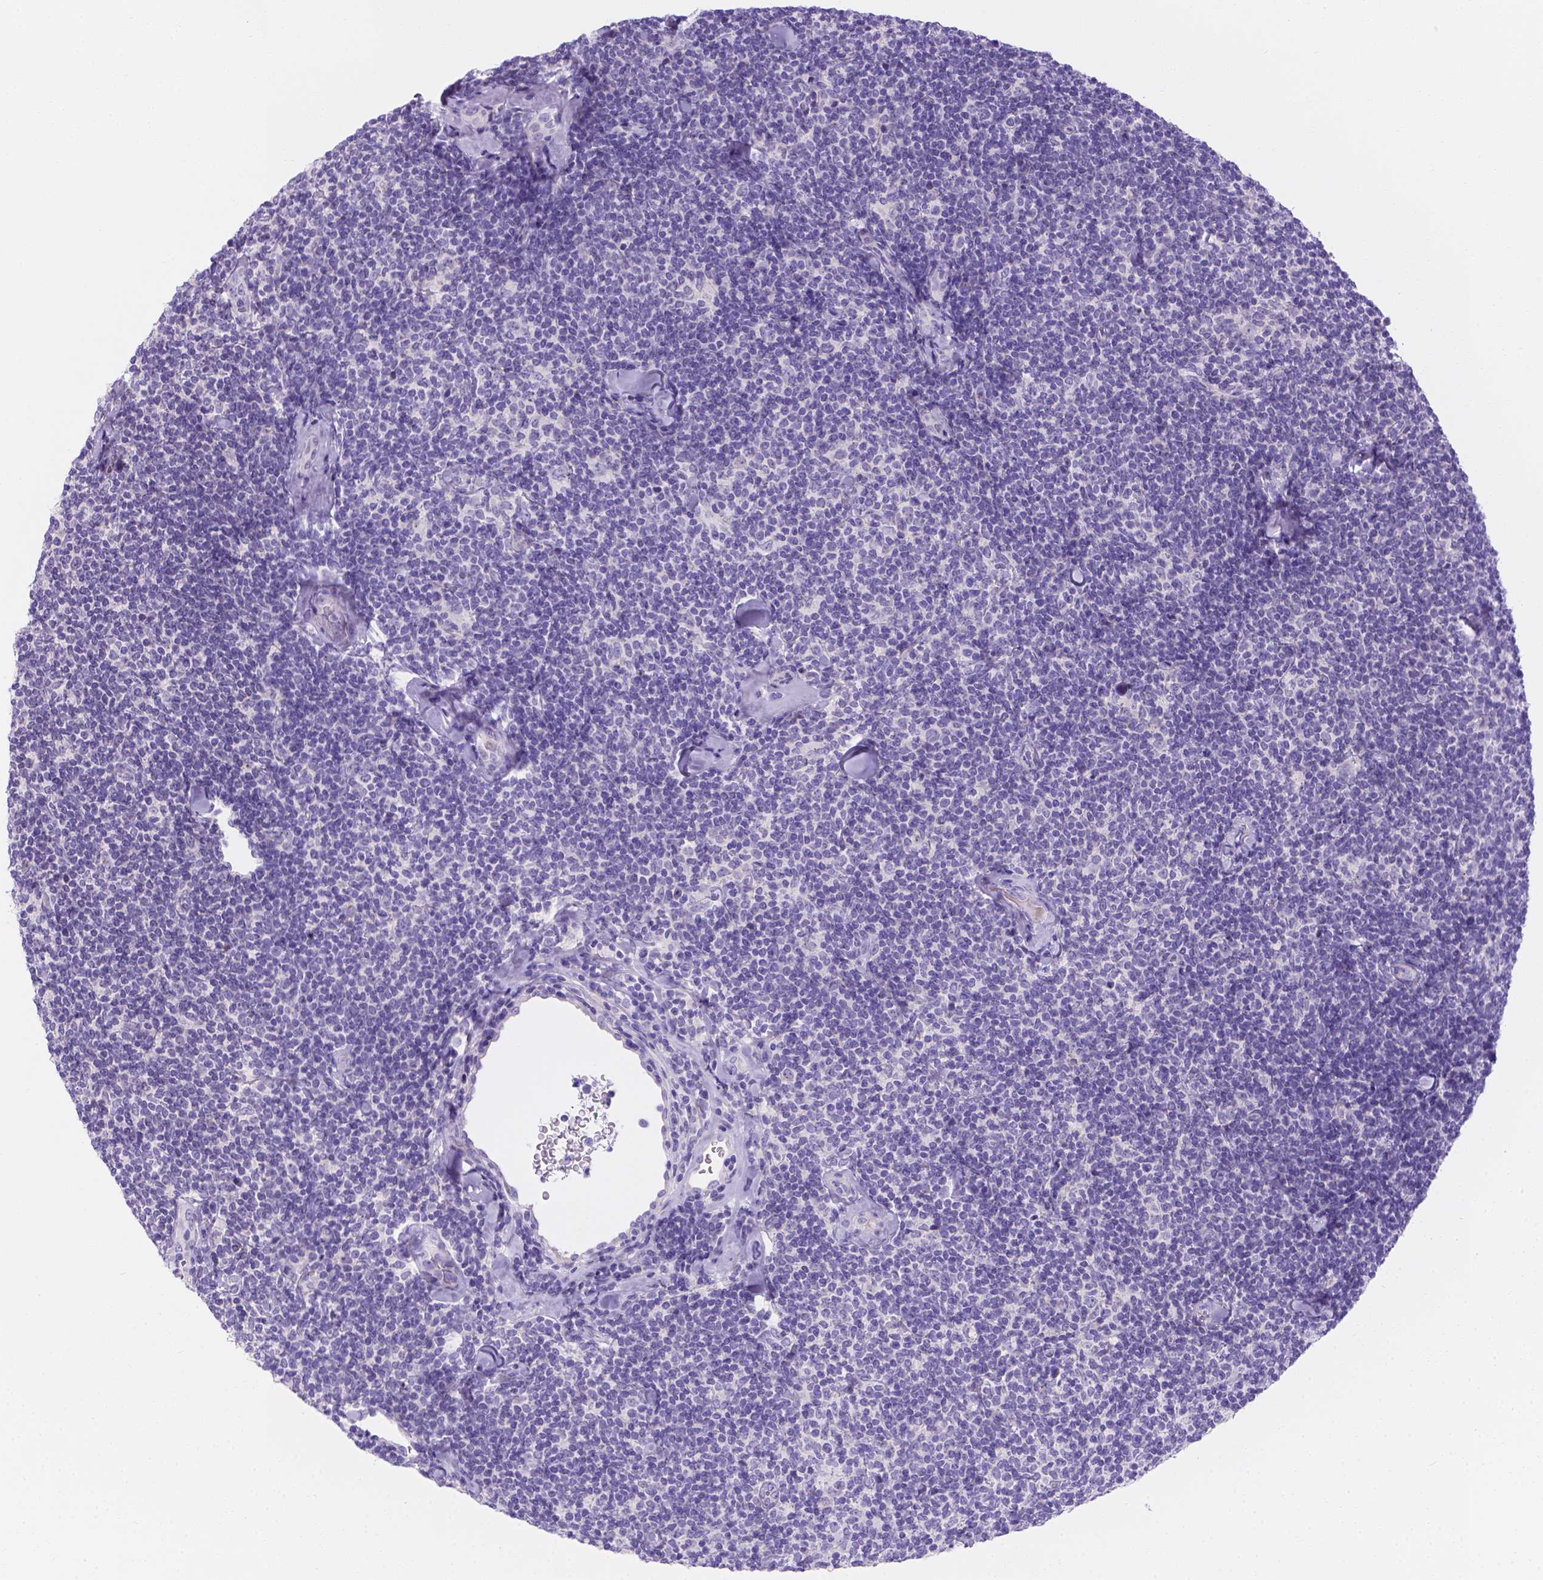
{"staining": {"intensity": "negative", "quantity": "none", "location": "none"}, "tissue": "lymphoma", "cell_type": "Tumor cells", "image_type": "cancer", "snomed": [{"axis": "morphology", "description": "Malignant lymphoma, non-Hodgkin's type, Low grade"}, {"axis": "topography", "description": "Lymph node"}], "caption": "Histopathology image shows no protein positivity in tumor cells of low-grade malignant lymphoma, non-Hodgkin's type tissue.", "gene": "MLN", "patient": {"sex": "female", "age": 56}}